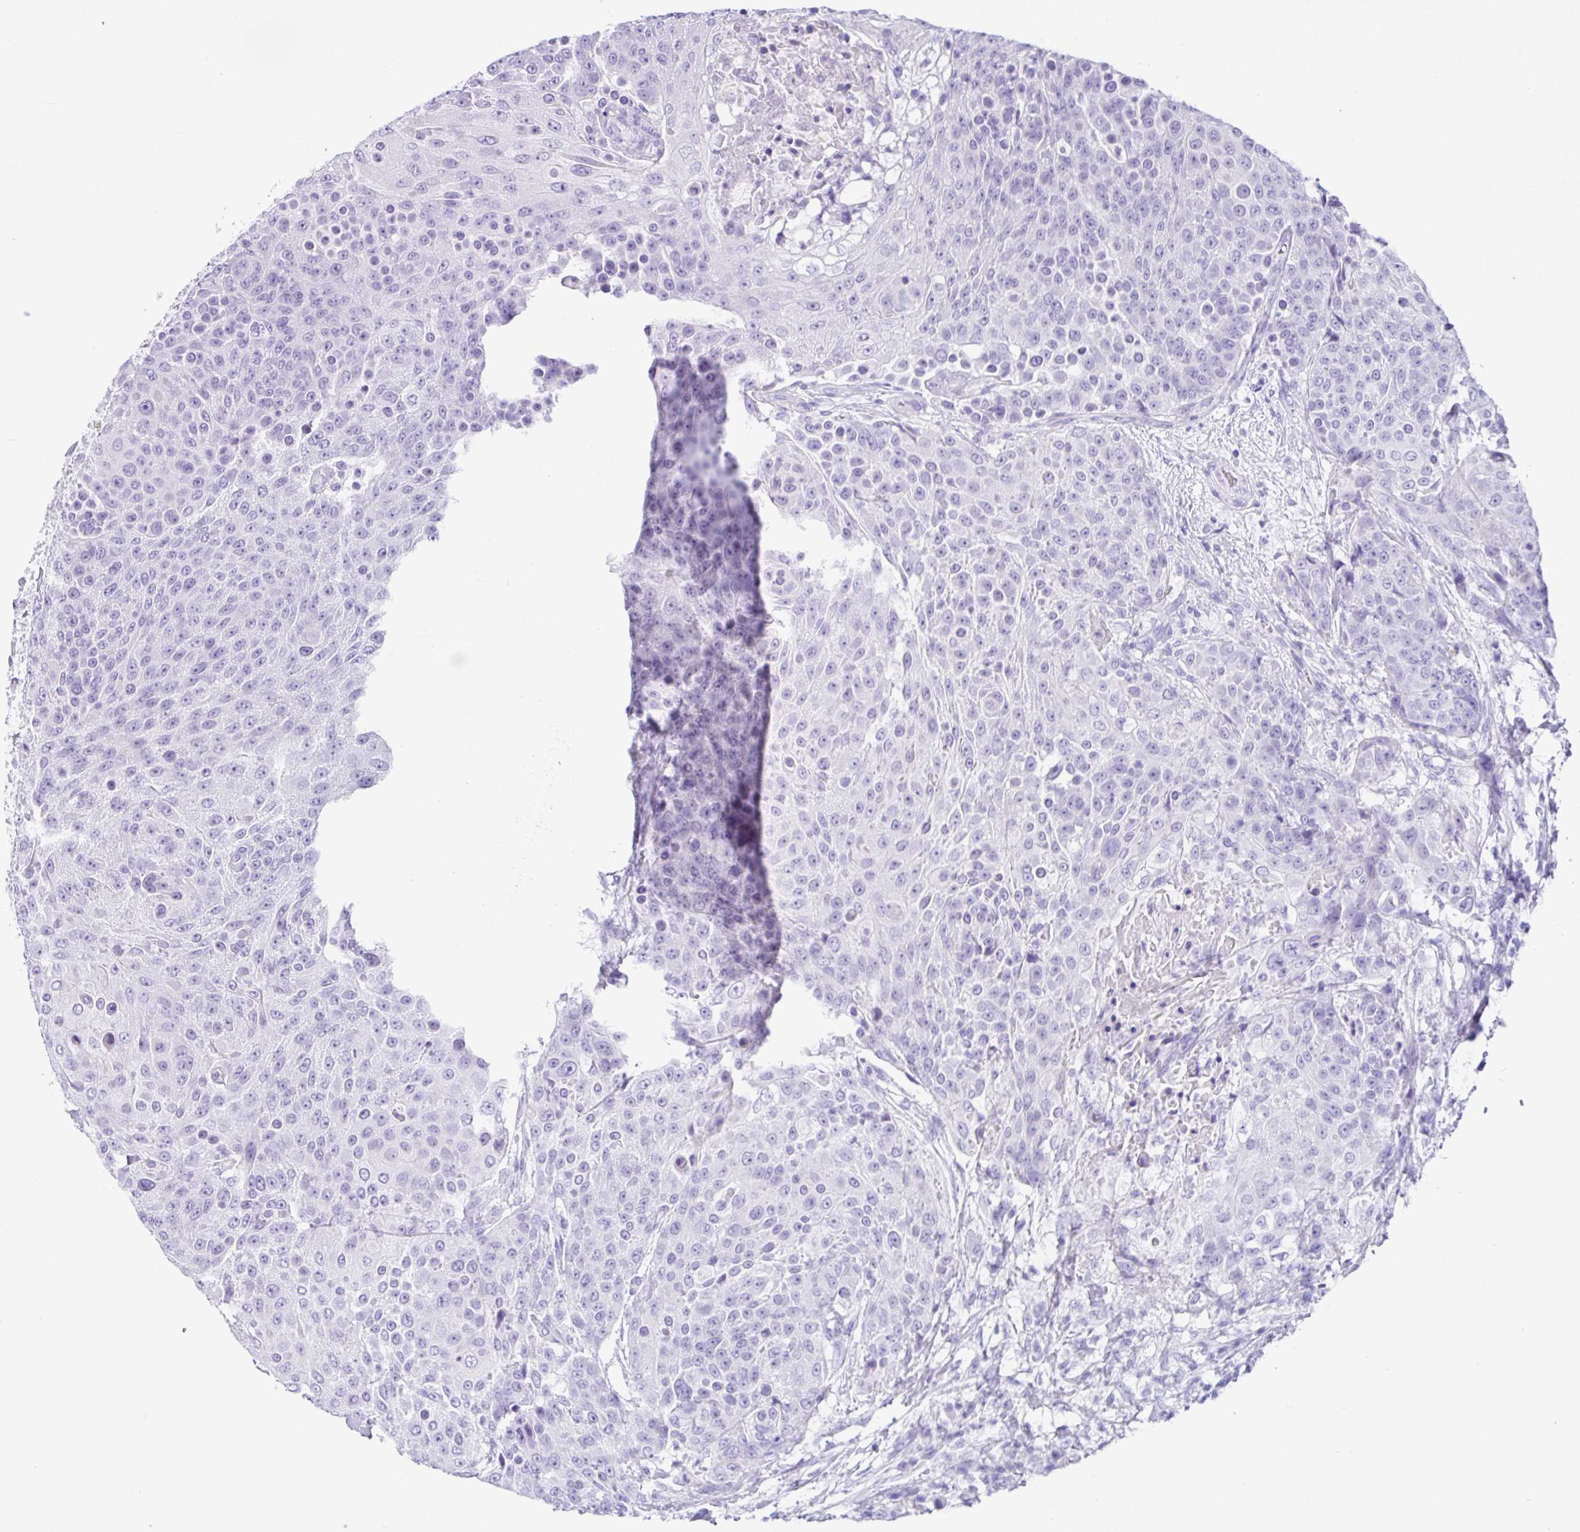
{"staining": {"intensity": "negative", "quantity": "none", "location": "none"}, "tissue": "urothelial cancer", "cell_type": "Tumor cells", "image_type": "cancer", "snomed": [{"axis": "morphology", "description": "Urothelial carcinoma, High grade"}, {"axis": "topography", "description": "Urinary bladder"}], "caption": "Histopathology image shows no significant protein staining in tumor cells of high-grade urothelial carcinoma. (DAB (3,3'-diaminobenzidine) IHC, high magnification).", "gene": "ZG16", "patient": {"sex": "female", "age": 63}}